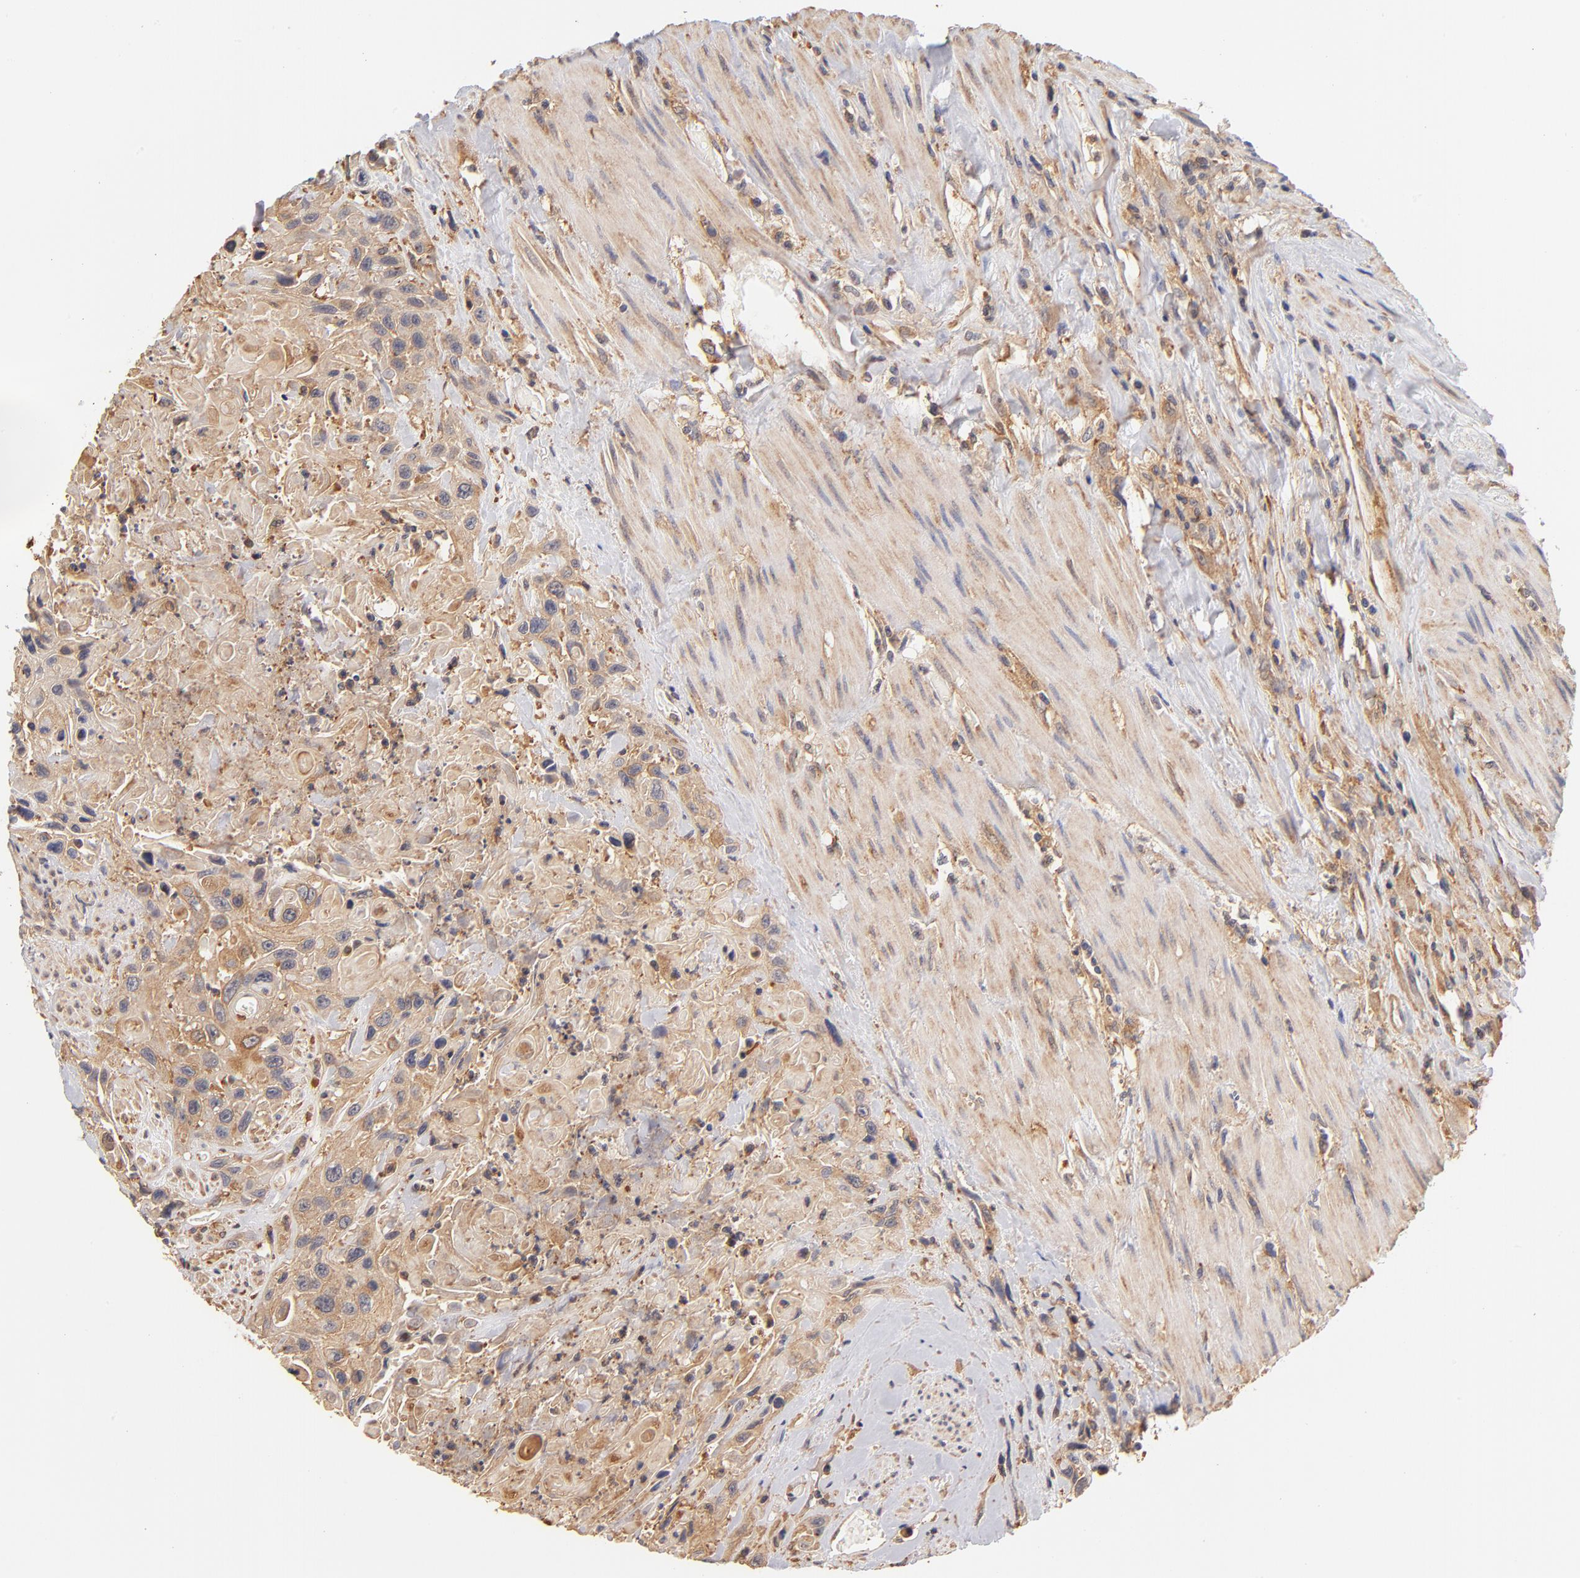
{"staining": {"intensity": "moderate", "quantity": ">75%", "location": "cytoplasmic/membranous"}, "tissue": "urothelial cancer", "cell_type": "Tumor cells", "image_type": "cancer", "snomed": [{"axis": "morphology", "description": "Urothelial carcinoma, High grade"}, {"axis": "topography", "description": "Urinary bladder"}], "caption": "This is a micrograph of immunohistochemistry (IHC) staining of urothelial cancer, which shows moderate expression in the cytoplasmic/membranous of tumor cells.", "gene": "FCMR", "patient": {"sex": "female", "age": 84}}